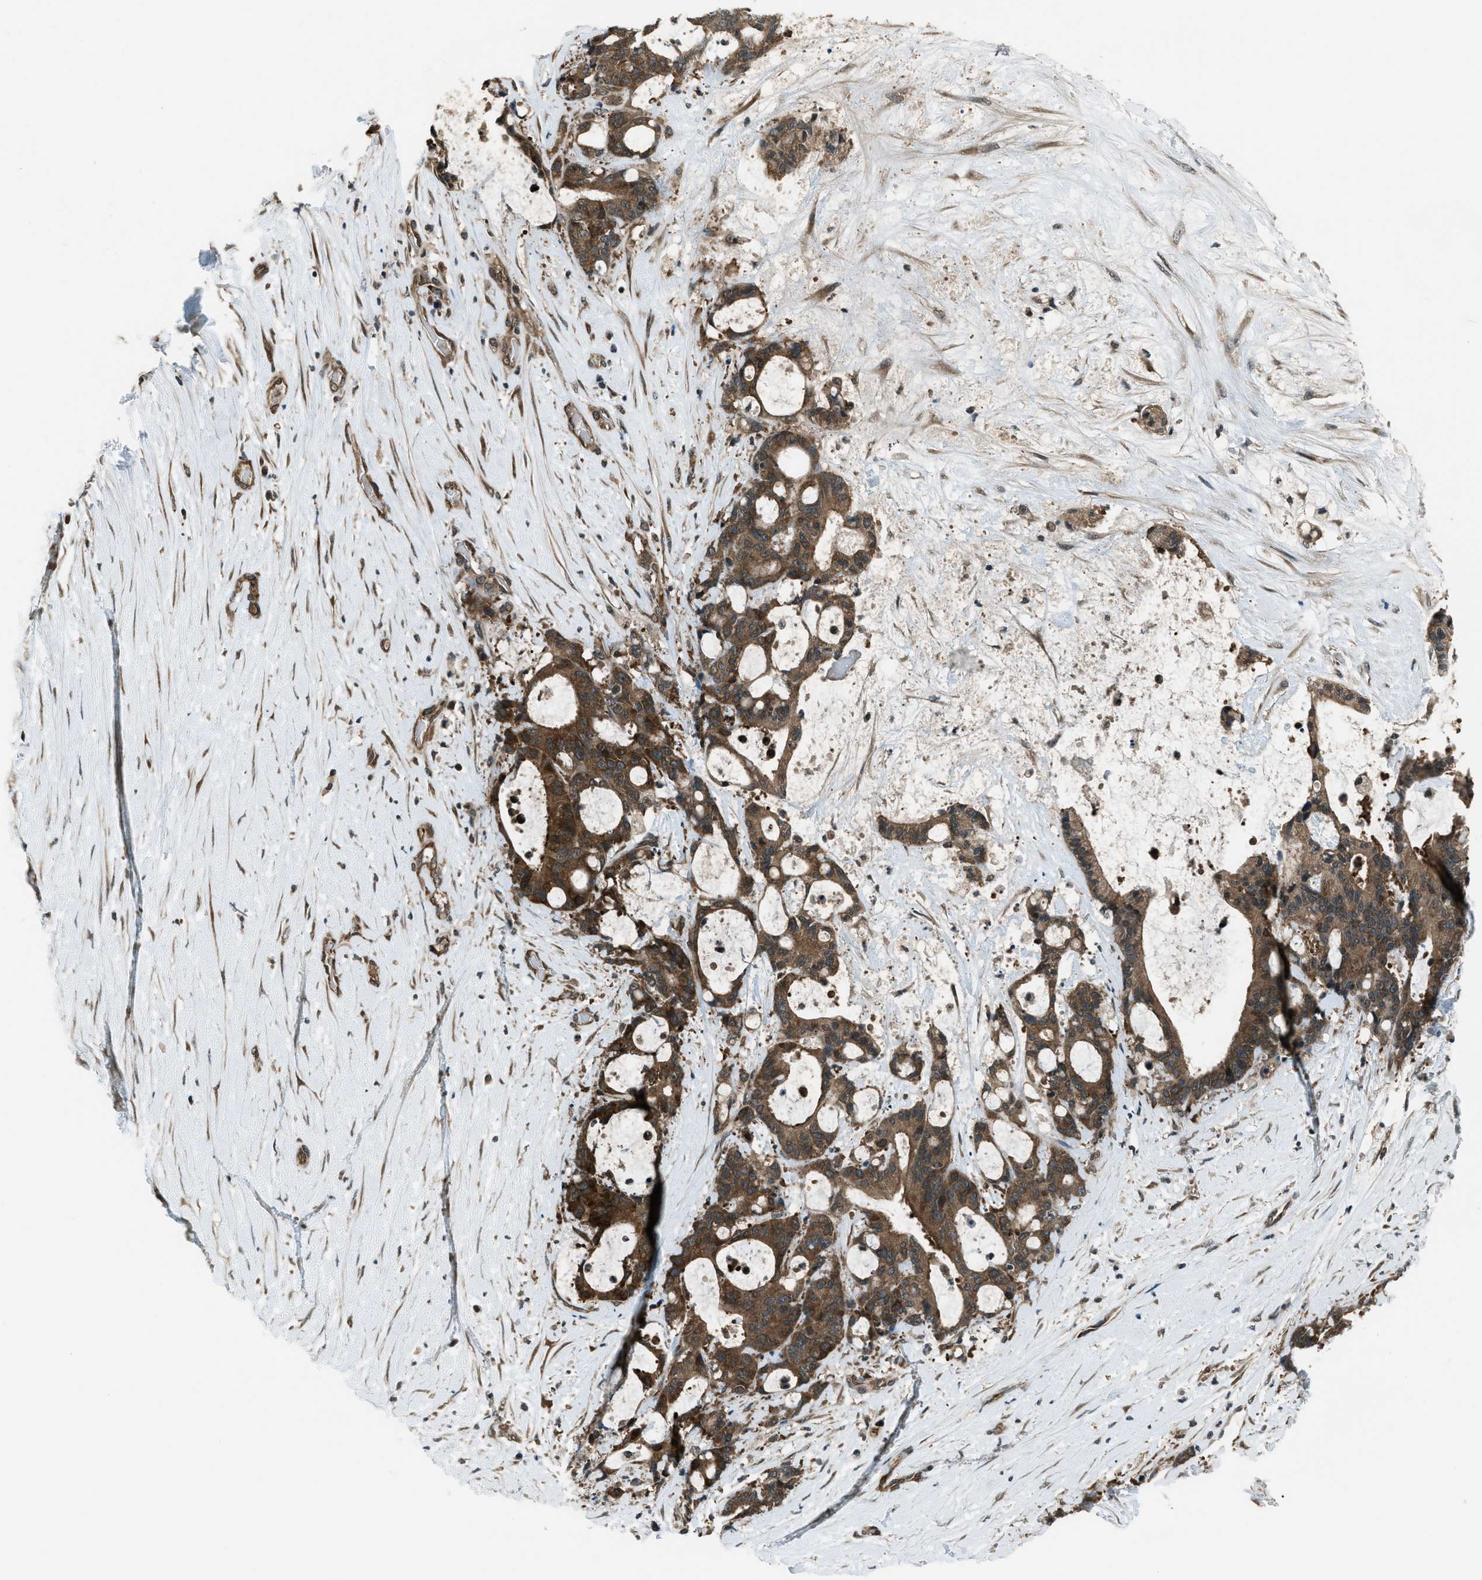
{"staining": {"intensity": "strong", "quantity": ">75%", "location": "cytoplasmic/membranous"}, "tissue": "liver cancer", "cell_type": "Tumor cells", "image_type": "cancer", "snomed": [{"axis": "morphology", "description": "Cholangiocarcinoma"}, {"axis": "topography", "description": "Liver"}], "caption": "IHC image of human liver cholangiocarcinoma stained for a protein (brown), which displays high levels of strong cytoplasmic/membranous expression in about >75% of tumor cells.", "gene": "ASAP2", "patient": {"sex": "female", "age": 73}}